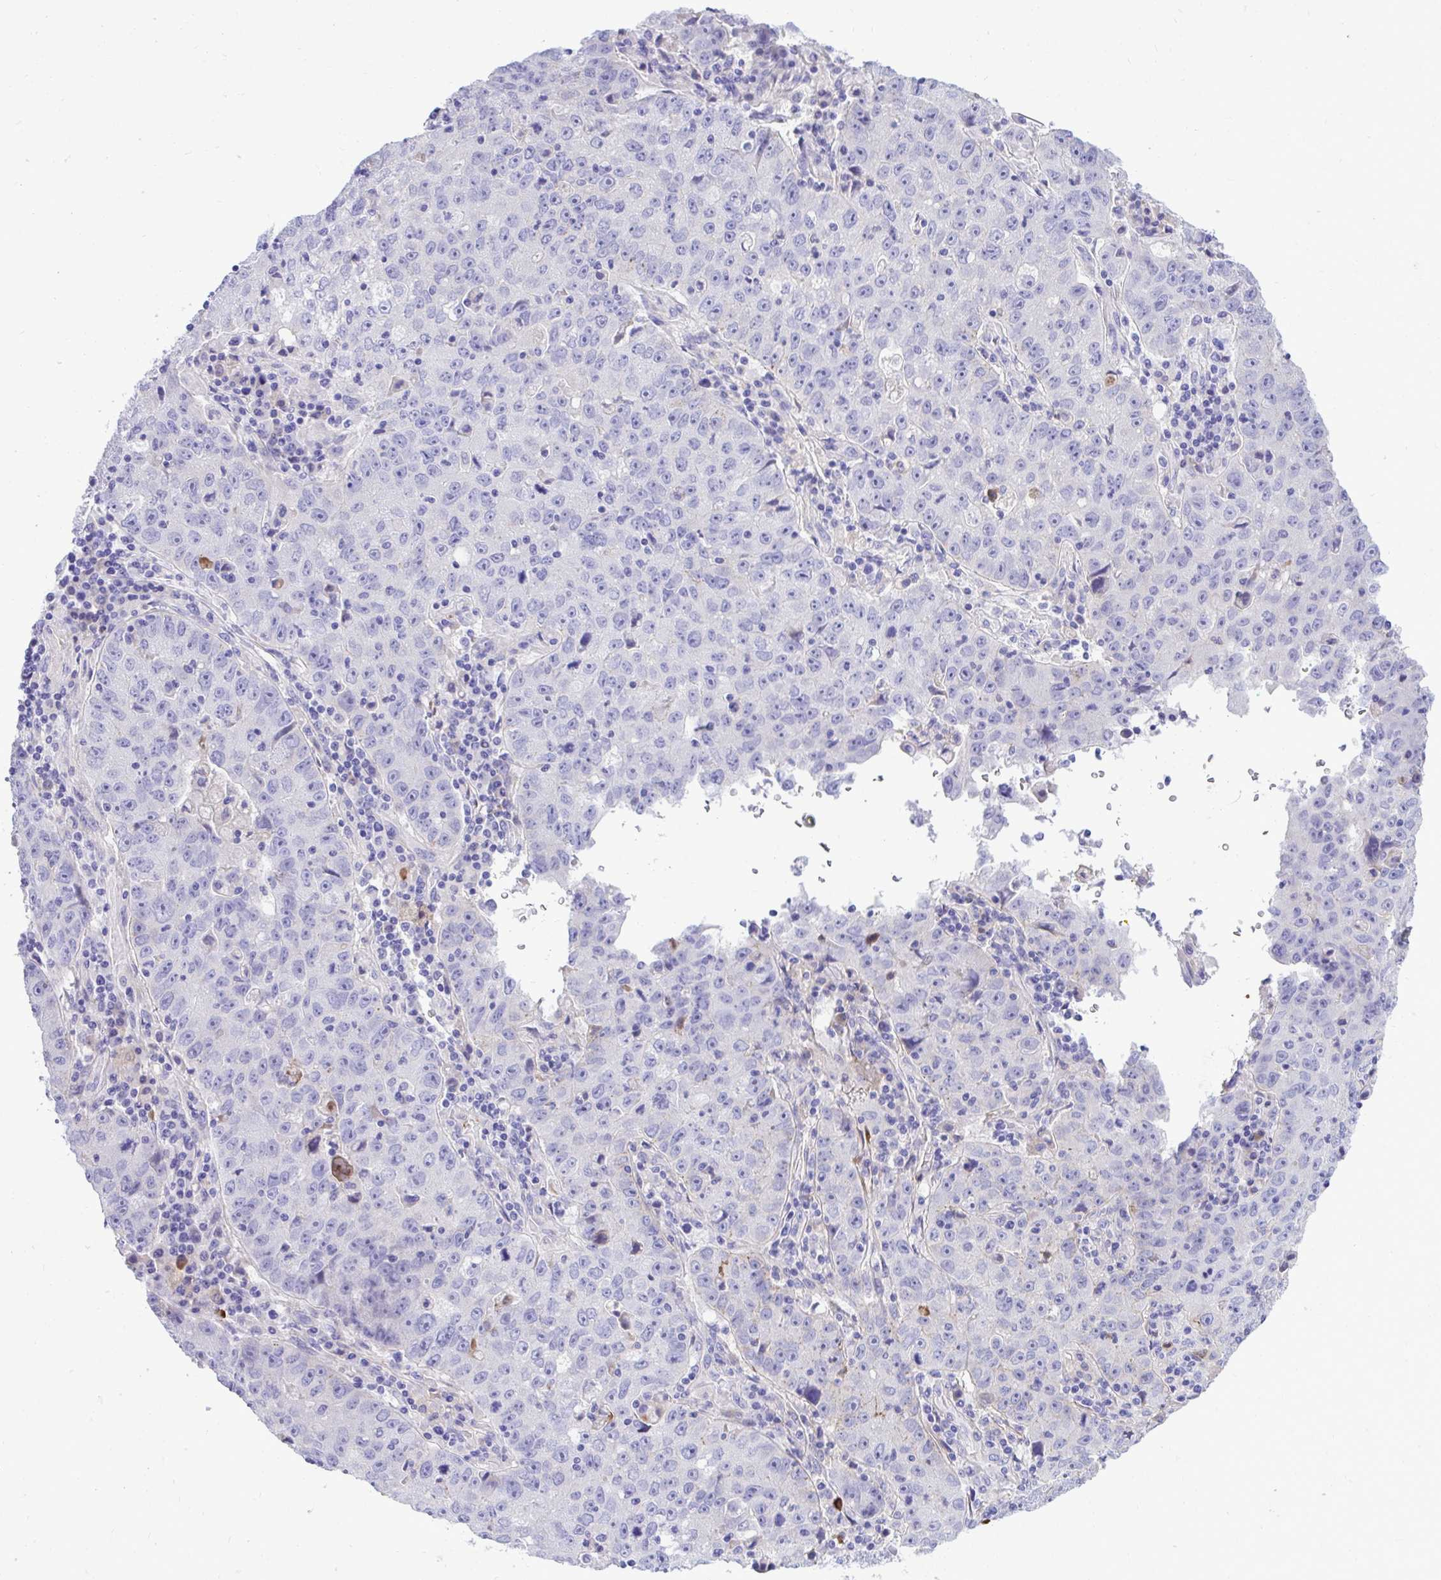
{"staining": {"intensity": "negative", "quantity": "none", "location": "none"}, "tissue": "lung cancer", "cell_type": "Tumor cells", "image_type": "cancer", "snomed": [{"axis": "morphology", "description": "Normal morphology"}, {"axis": "morphology", "description": "Adenocarcinoma, NOS"}, {"axis": "topography", "description": "Lymph node"}, {"axis": "topography", "description": "Lung"}], "caption": "This is an immunohistochemistry micrograph of lung cancer. There is no staining in tumor cells.", "gene": "HRG", "patient": {"sex": "female", "age": 57}}